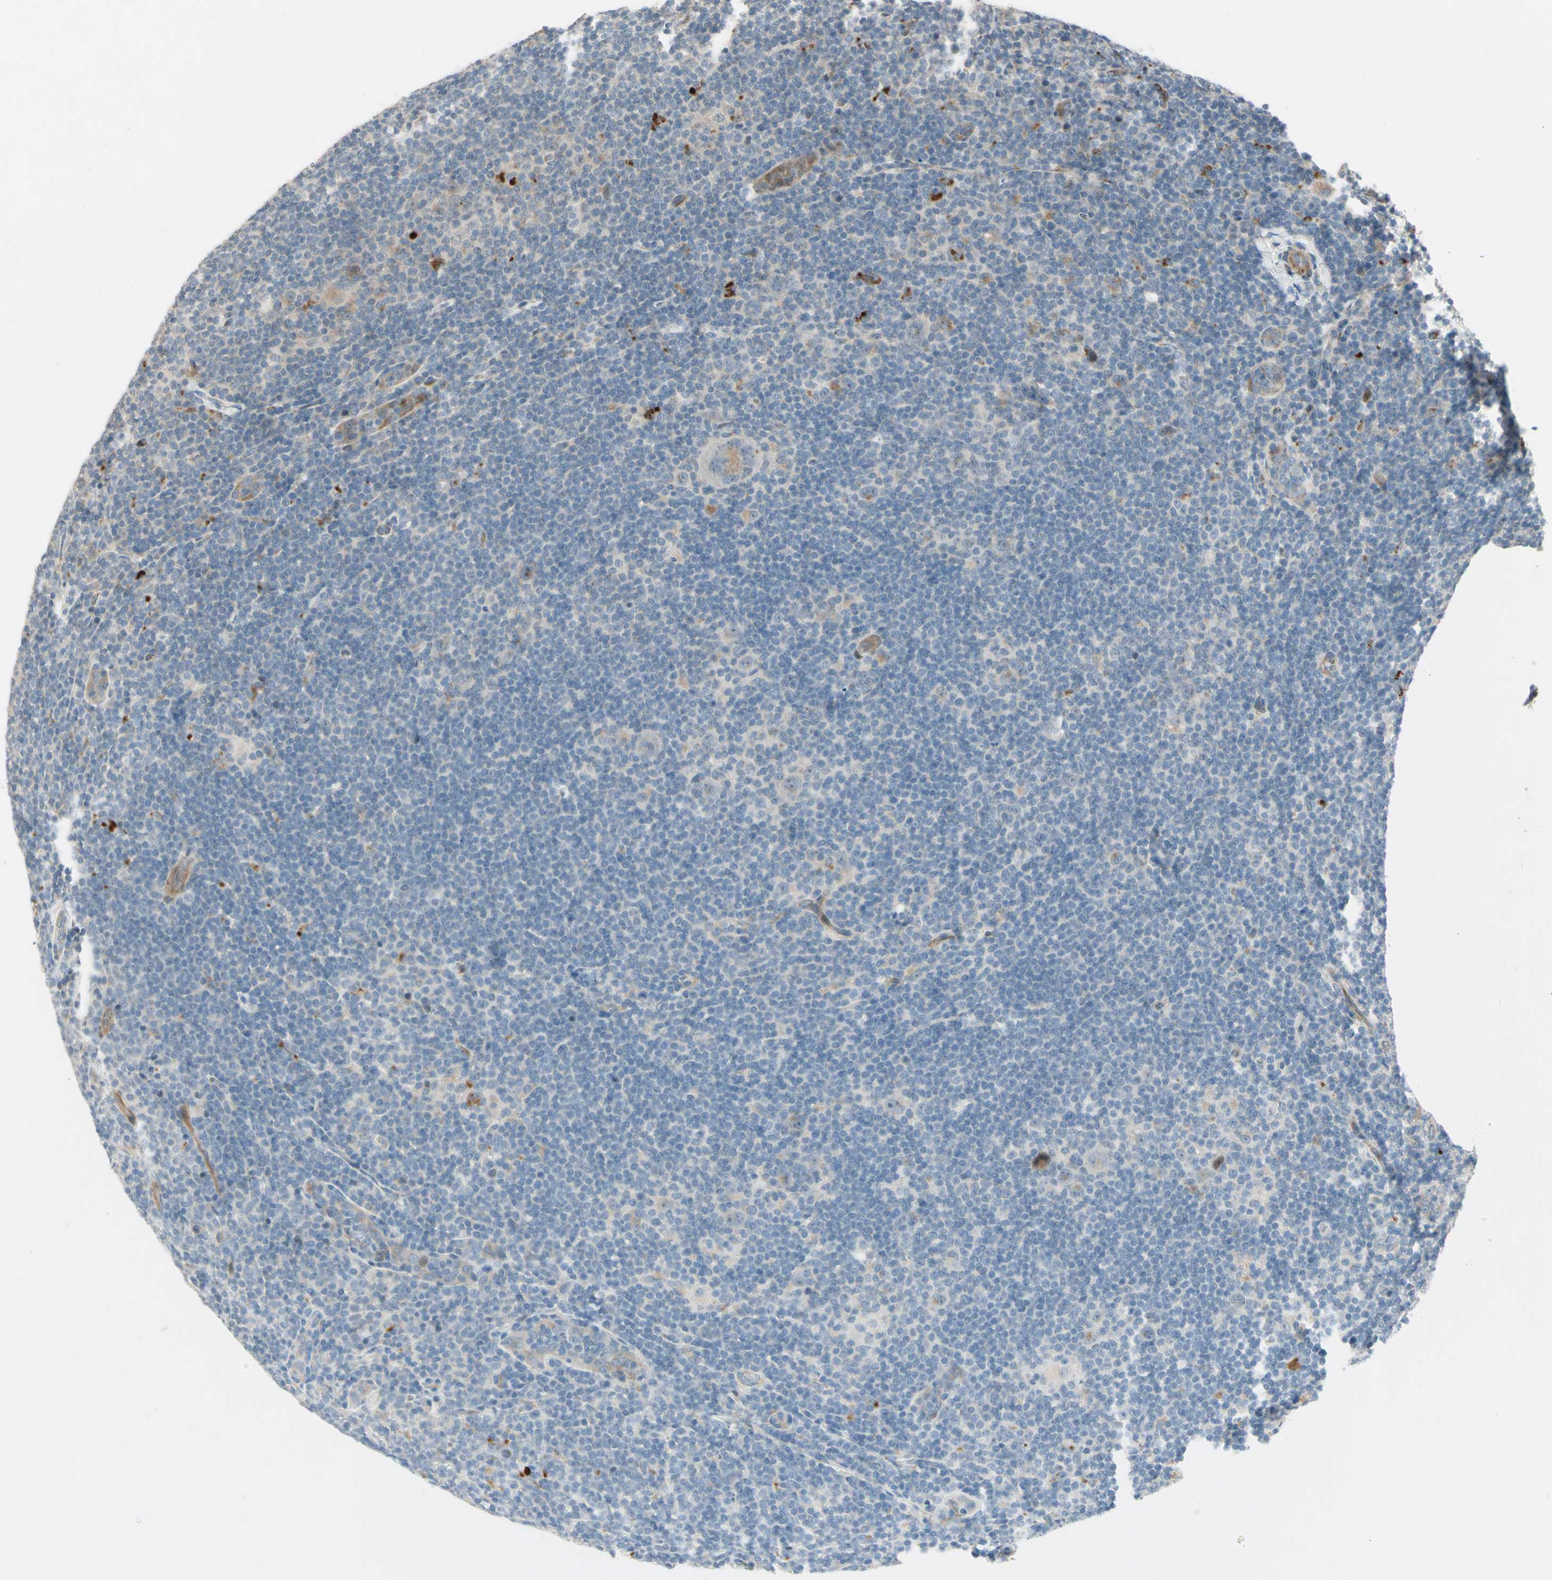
{"staining": {"intensity": "weak", "quantity": "25%-75%", "location": "cytoplasmic/membranous"}, "tissue": "lymphoma", "cell_type": "Tumor cells", "image_type": "cancer", "snomed": [{"axis": "morphology", "description": "Hodgkin's disease, NOS"}, {"axis": "topography", "description": "Lymph node"}], "caption": "The immunohistochemical stain shows weak cytoplasmic/membranous staining in tumor cells of lymphoma tissue. The staining was performed using DAB, with brown indicating positive protein expression. Nuclei are stained blue with hematoxylin.", "gene": "NDFIP1", "patient": {"sex": "female", "age": 57}}